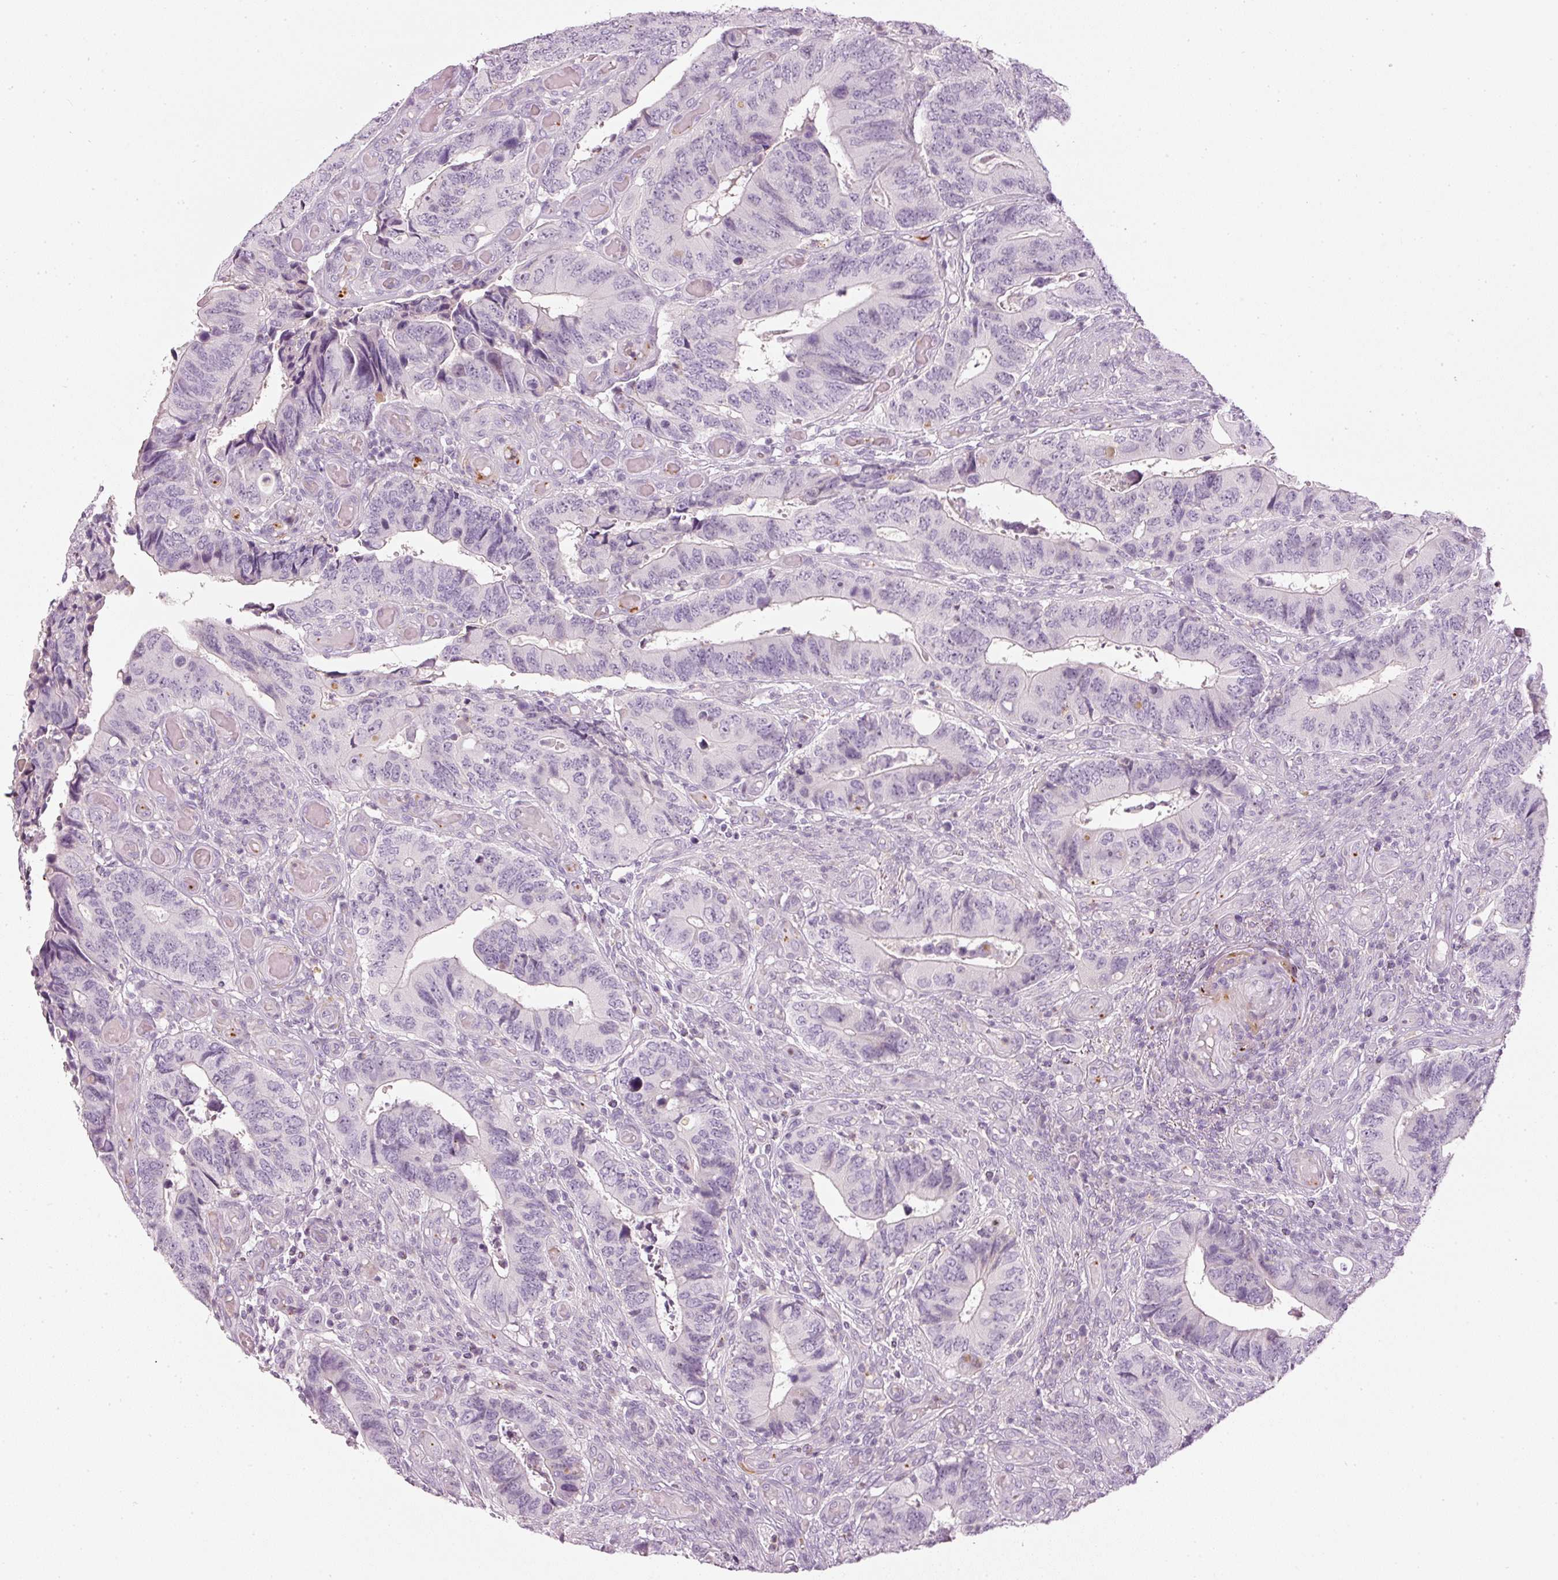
{"staining": {"intensity": "negative", "quantity": "none", "location": "none"}, "tissue": "colorectal cancer", "cell_type": "Tumor cells", "image_type": "cancer", "snomed": [{"axis": "morphology", "description": "Adenocarcinoma, NOS"}, {"axis": "topography", "description": "Colon"}], "caption": "DAB (3,3'-diaminobenzidine) immunohistochemical staining of adenocarcinoma (colorectal) reveals no significant expression in tumor cells.", "gene": "LECT2", "patient": {"sex": "male", "age": 87}}